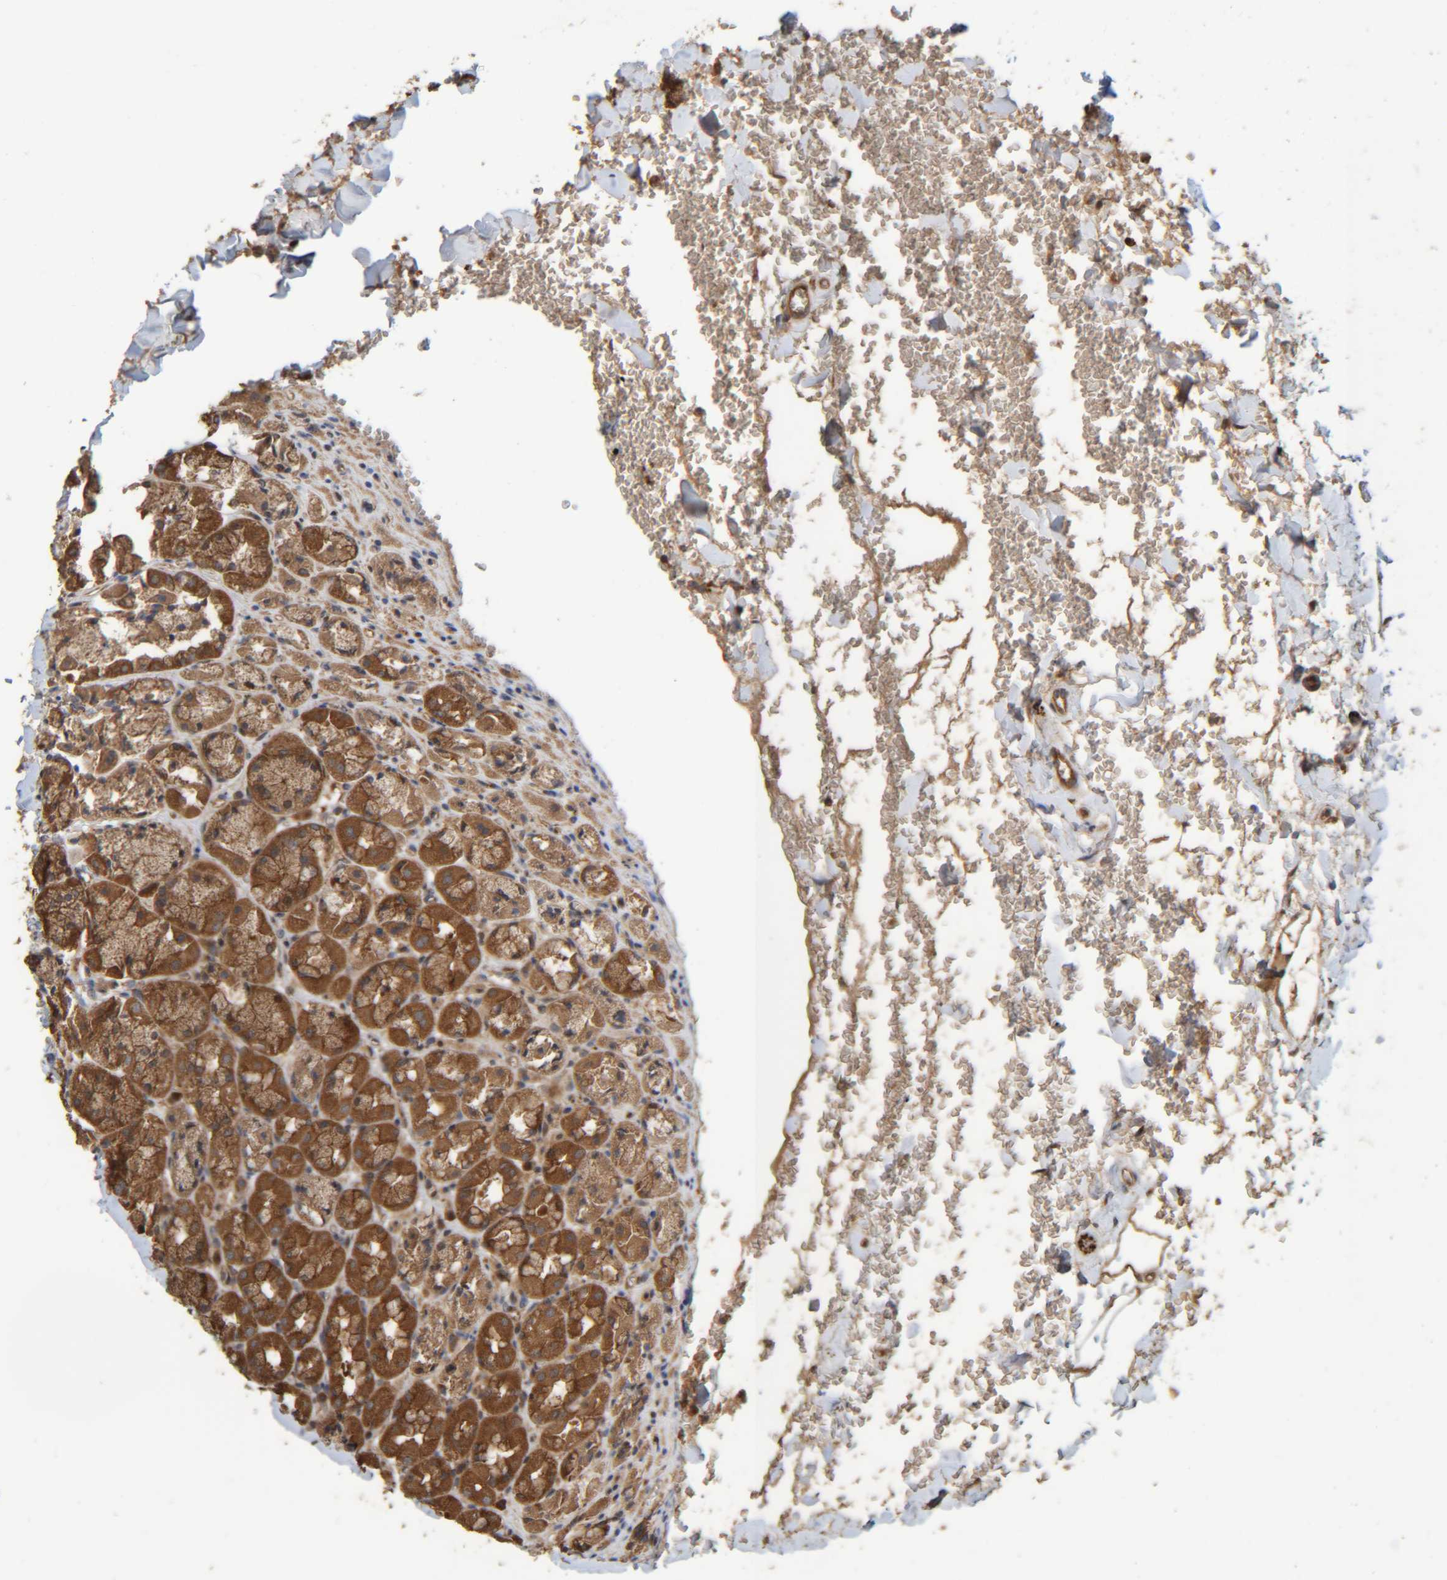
{"staining": {"intensity": "strong", "quantity": ">75%", "location": "cytoplasmic/membranous,nuclear"}, "tissue": "stomach", "cell_type": "Glandular cells", "image_type": "normal", "snomed": [{"axis": "morphology", "description": "Normal tissue, NOS"}, {"axis": "topography", "description": "Stomach"}], "caption": "The histopathology image reveals immunohistochemical staining of normal stomach. There is strong cytoplasmic/membranous,nuclear staining is identified in about >75% of glandular cells.", "gene": "CCDC57", "patient": {"sex": "male", "age": 42}}